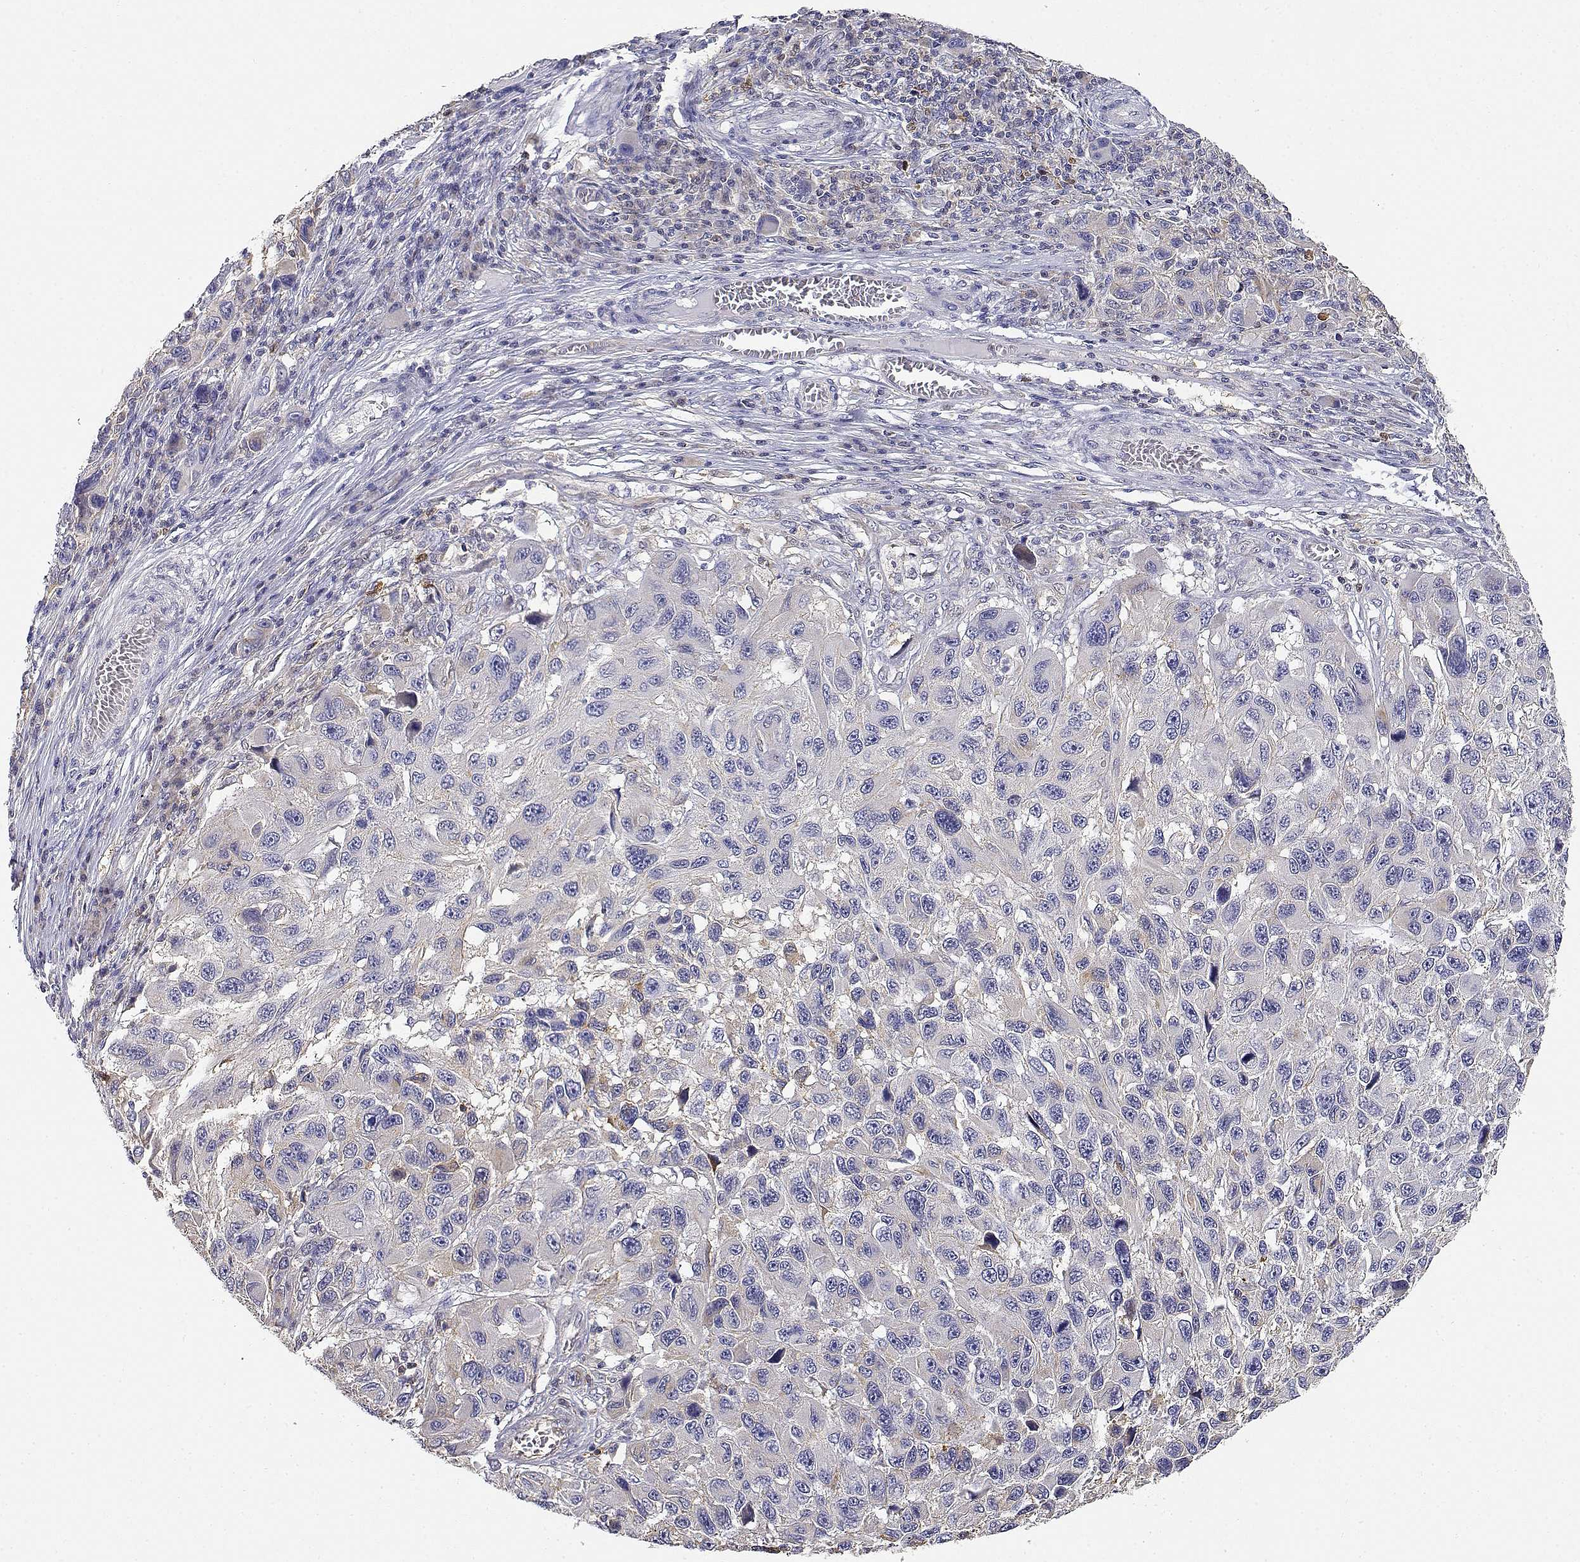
{"staining": {"intensity": "weak", "quantity": "<25%", "location": "cytoplasmic/membranous"}, "tissue": "melanoma", "cell_type": "Tumor cells", "image_type": "cancer", "snomed": [{"axis": "morphology", "description": "Malignant melanoma, NOS"}, {"axis": "topography", "description": "Skin"}], "caption": "Micrograph shows no protein positivity in tumor cells of malignant melanoma tissue.", "gene": "ADA", "patient": {"sex": "male", "age": 53}}